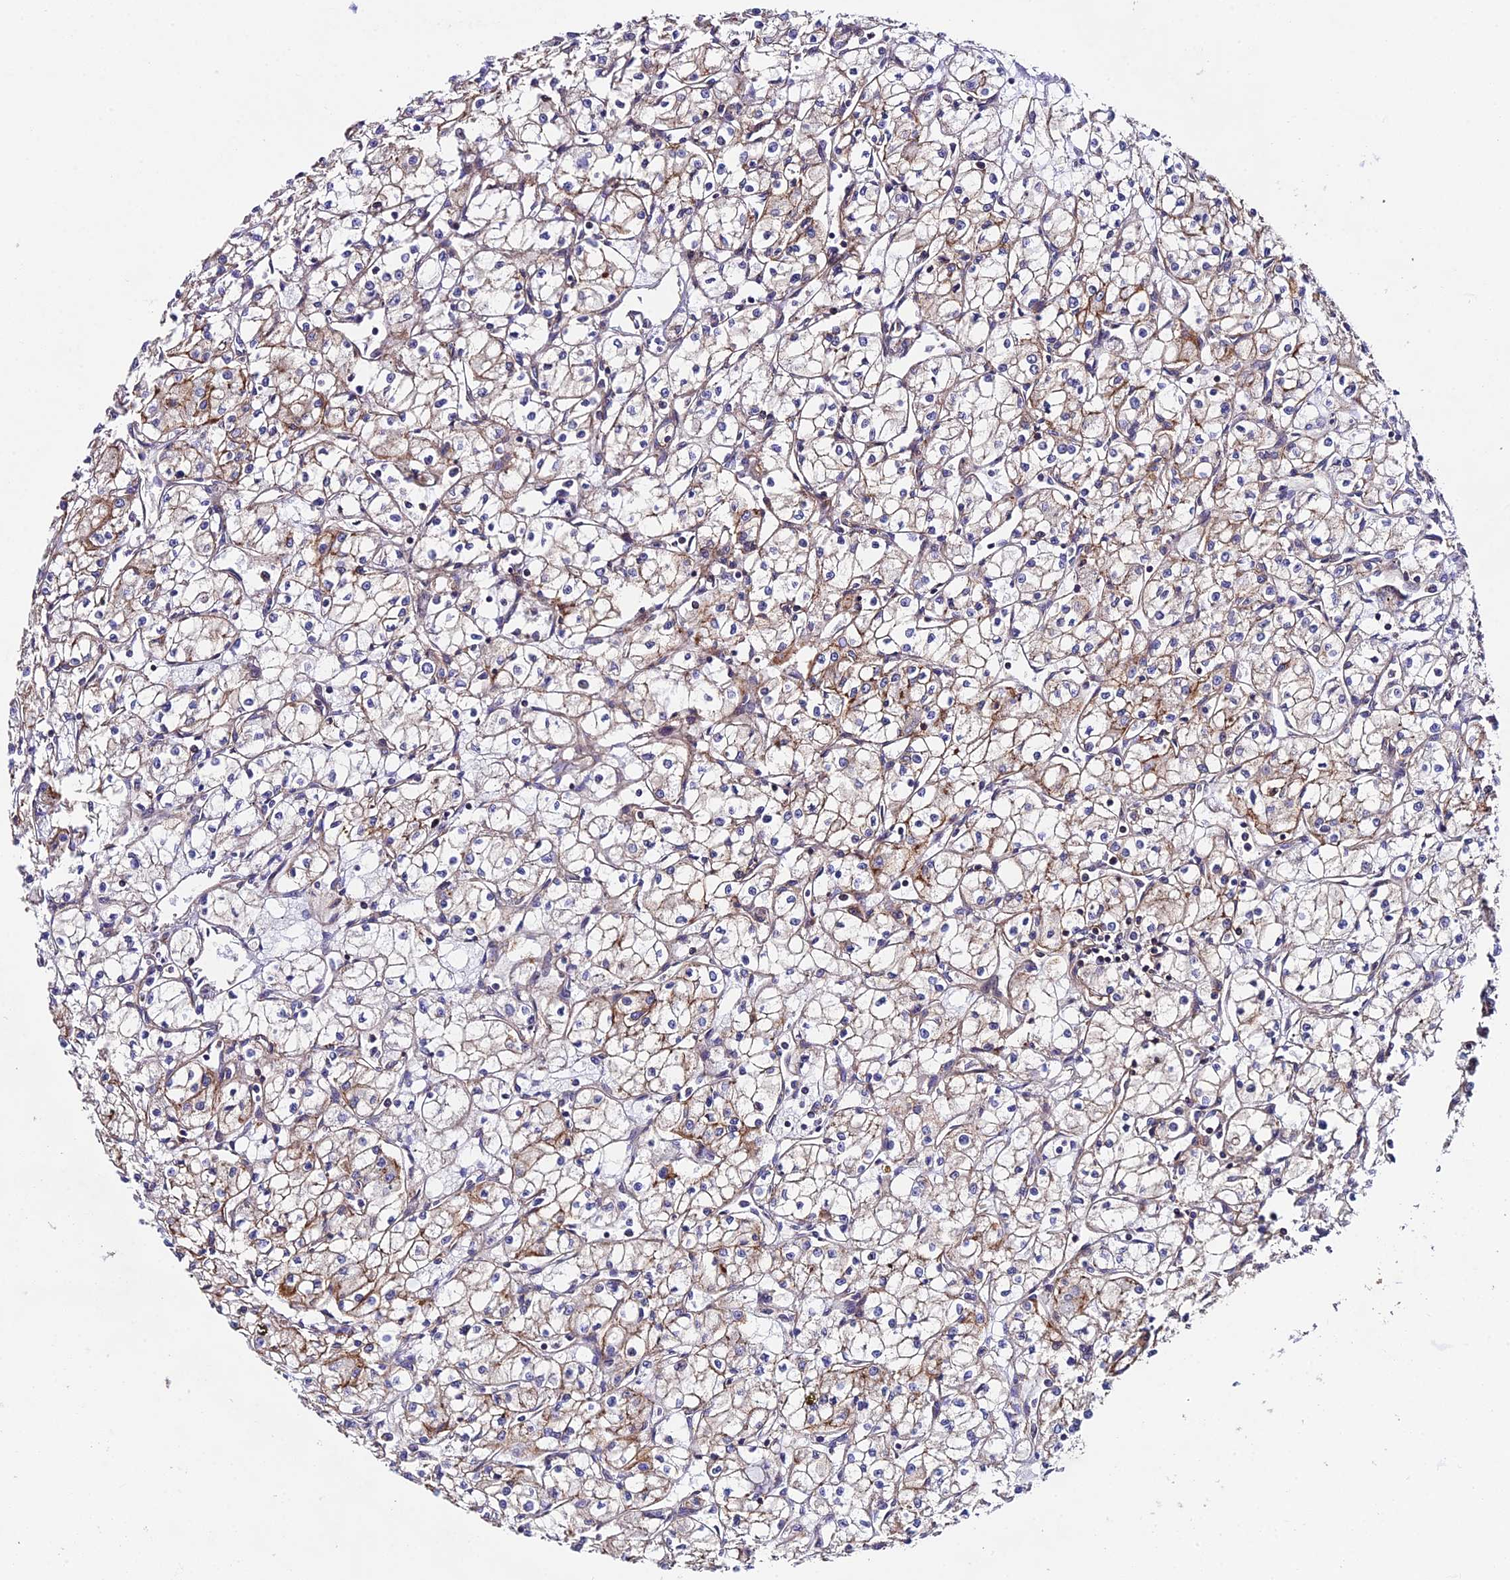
{"staining": {"intensity": "moderate", "quantity": "25%-75%", "location": "cytoplasmic/membranous"}, "tissue": "renal cancer", "cell_type": "Tumor cells", "image_type": "cancer", "snomed": [{"axis": "morphology", "description": "Adenocarcinoma, NOS"}, {"axis": "topography", "description": "Kidney"}], "caption": "Renal adenocarcinoma stained with a brown dye reveals moderate cytoplasmic/membranous positive expression in about 25%-75% of tumor cells.", "gene": "QRFP", "patient": {"sex": "male", "age": 59}}